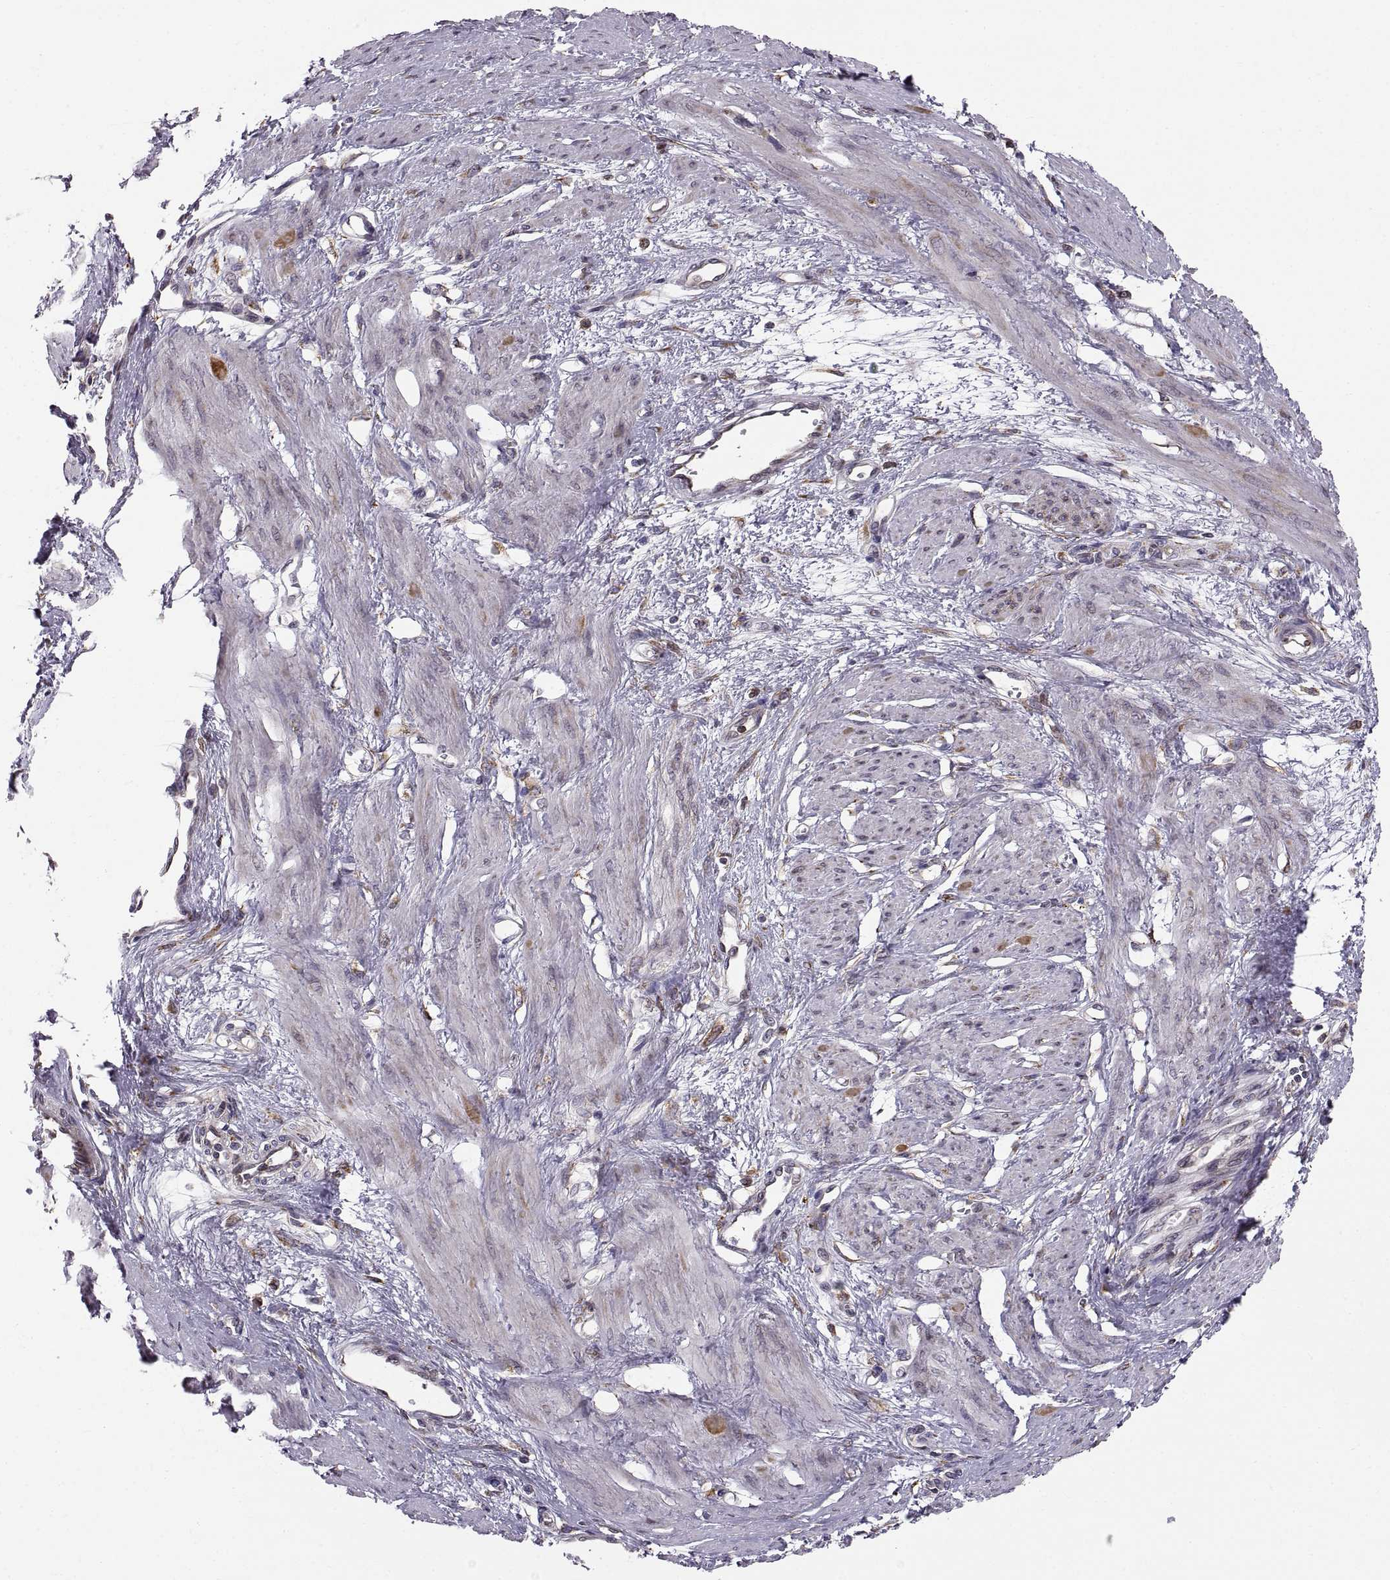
{"staining": {"intensity": "negative", "quantity": "none", "location": "none"}, "tissue": "smooth muscle", "cell_type": "Smooth muscle cells", "image_type": "normal", "snomed": [{"axis": "morphology", "description": "Normal tissue, NOS"}, {"axis": "topography", "description": "Smooth muscle"}, {"axis": "topography", "description": "Uterus"}], "caption": "High power microscopy image of an immunohistochemistry (IHC) photomicrograph of normal smooth muscle, revealing no significant positivity in smooth muscle cells. (Immunohistochemistry, brightfield microscopy, high magnification).", "gene": "PLEKHB2", "patient": {"sex": "female", "age": 39}}